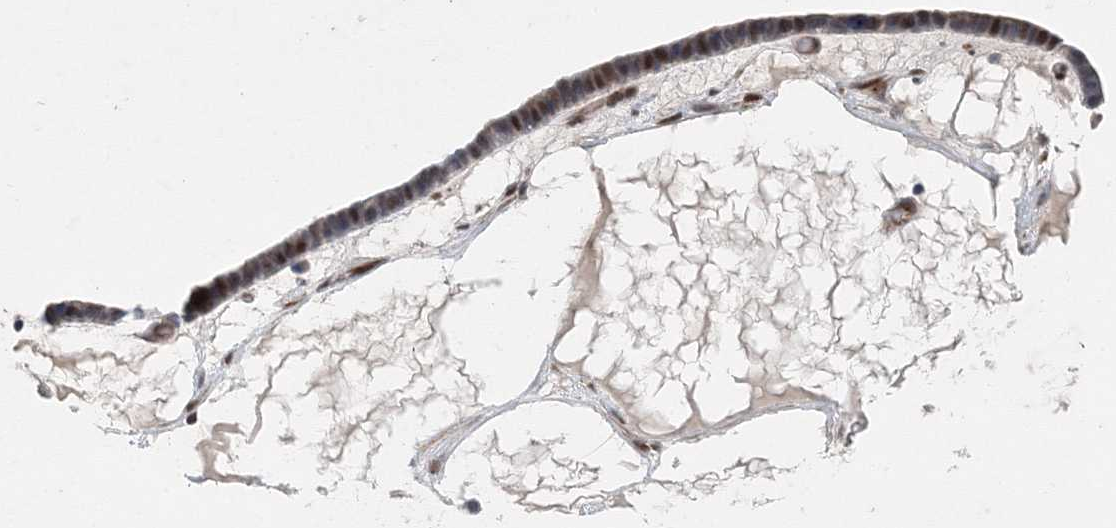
{"staining": {"intensity": "moderate", "quantity": ">75%", "location": "nuclear"}, "tissue": "ovarian cancer", "cell_type": "Tumor cells", "image_type": "cancer", "snomed": [{"axis": "morphology", "description": "Cystadenocarcinoma, serous, NOS"}, {"axis": "topography", "description": "Ovary"}], "caption": "Protein staining by IHC displays moderate nuclear expression in about >75% of tumor cells in ovarian cancer (serous cystadenocarcinoma).", "gene": "UIMC1", "patient": {"sex": "female", "age": 56}}